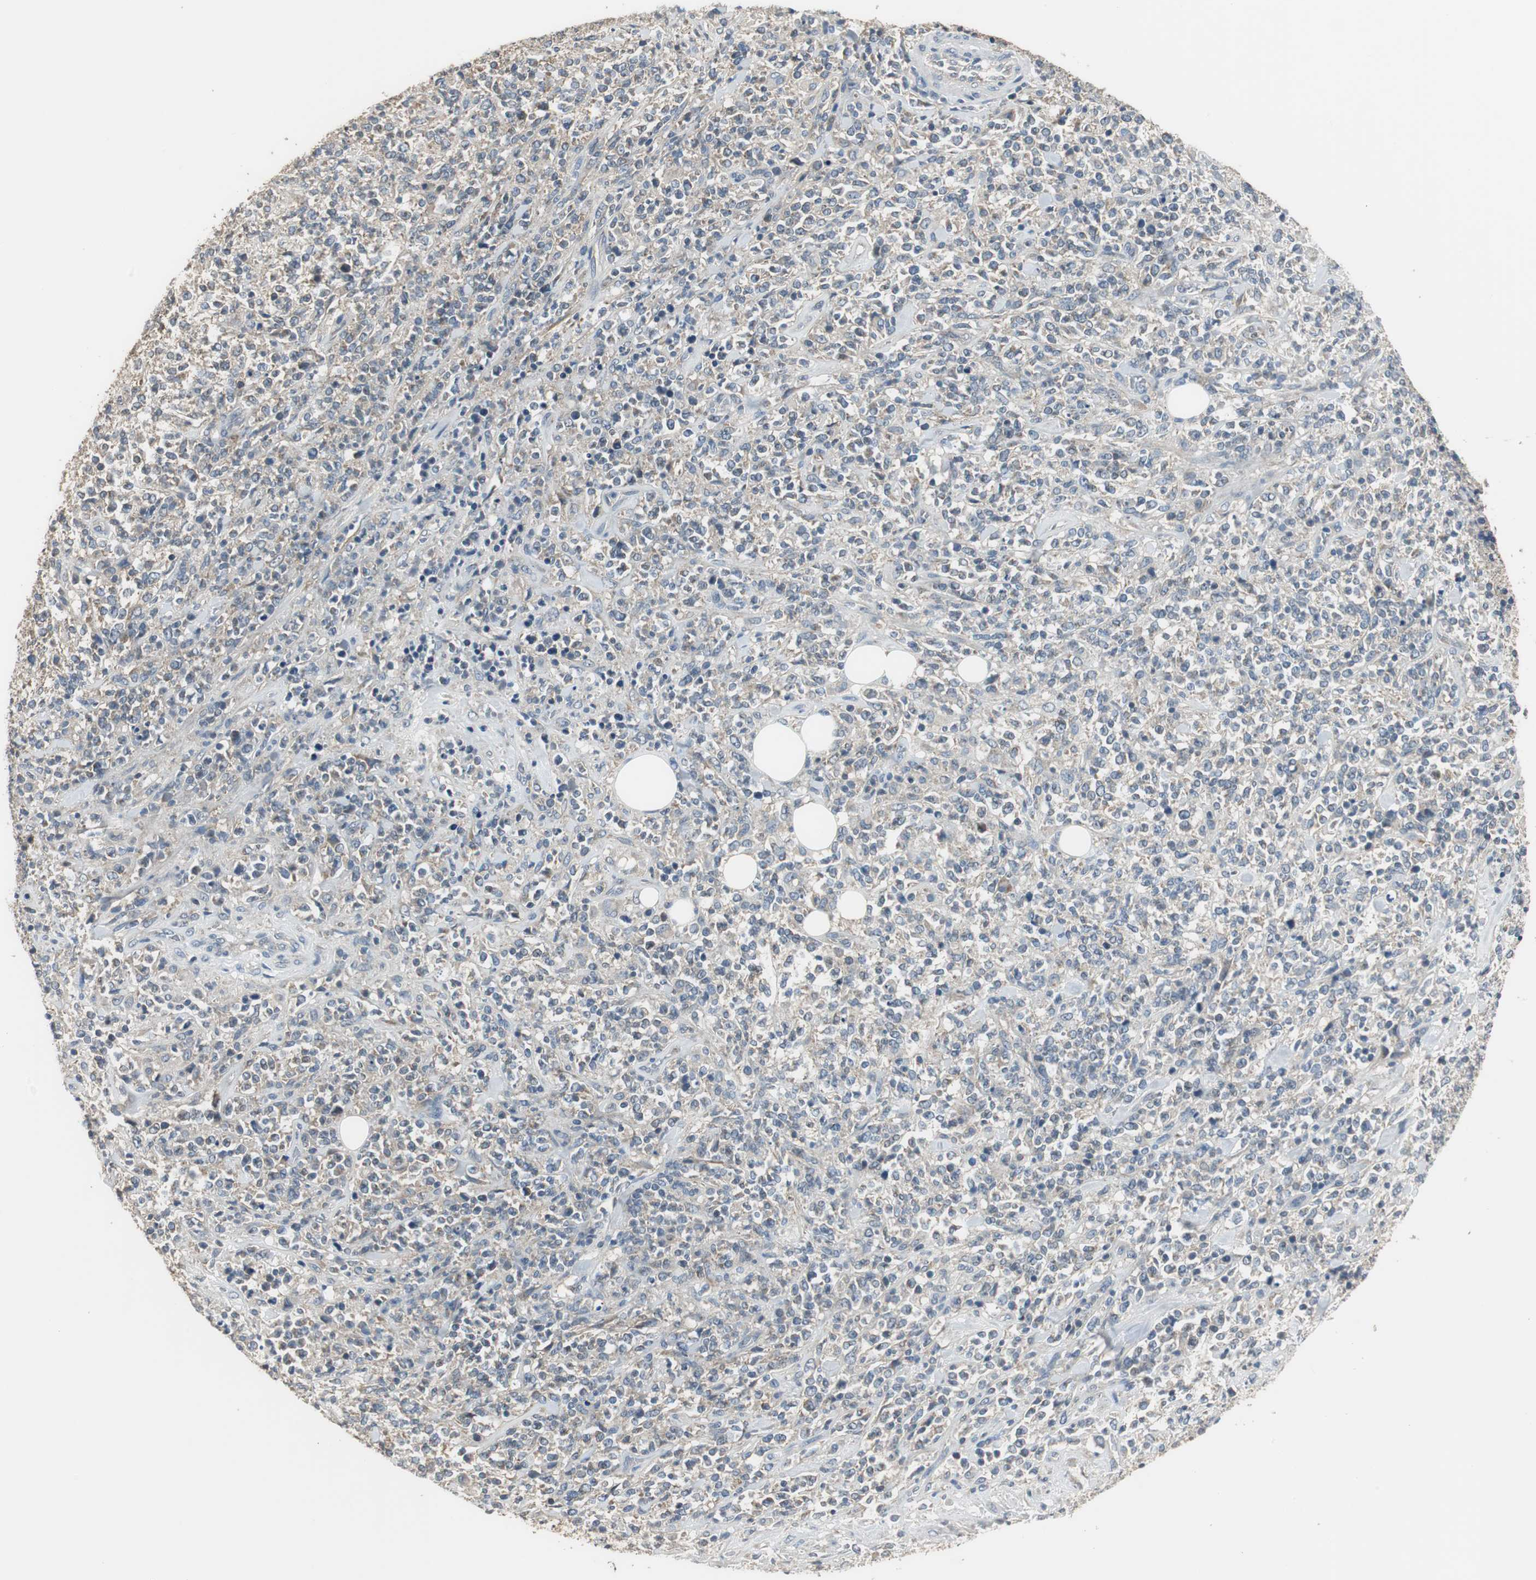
{"staining": {"intensity": "weak", "quantity": ">75%", "location": "cytoplasmic/membranous"}, "tissue": "lymphoma", "cell_type": "Tumor cells", "image_type": "cancer", "snomed": [{"axis": "morphology", "description": "Malignant lymphoma, non-Hodgkin's type, High grade"}, {"axis": "topography", "description": "Soft tissue"}], "caption": "The micrograph demonstrates immunohistochemical staining of lymphoma. There is weak cytoplasmic/membranous staining is appreciated in approximately >75% of tumor cells.", "gene": "MSTO1", "patient": {"sex": "male", "age": 18}}